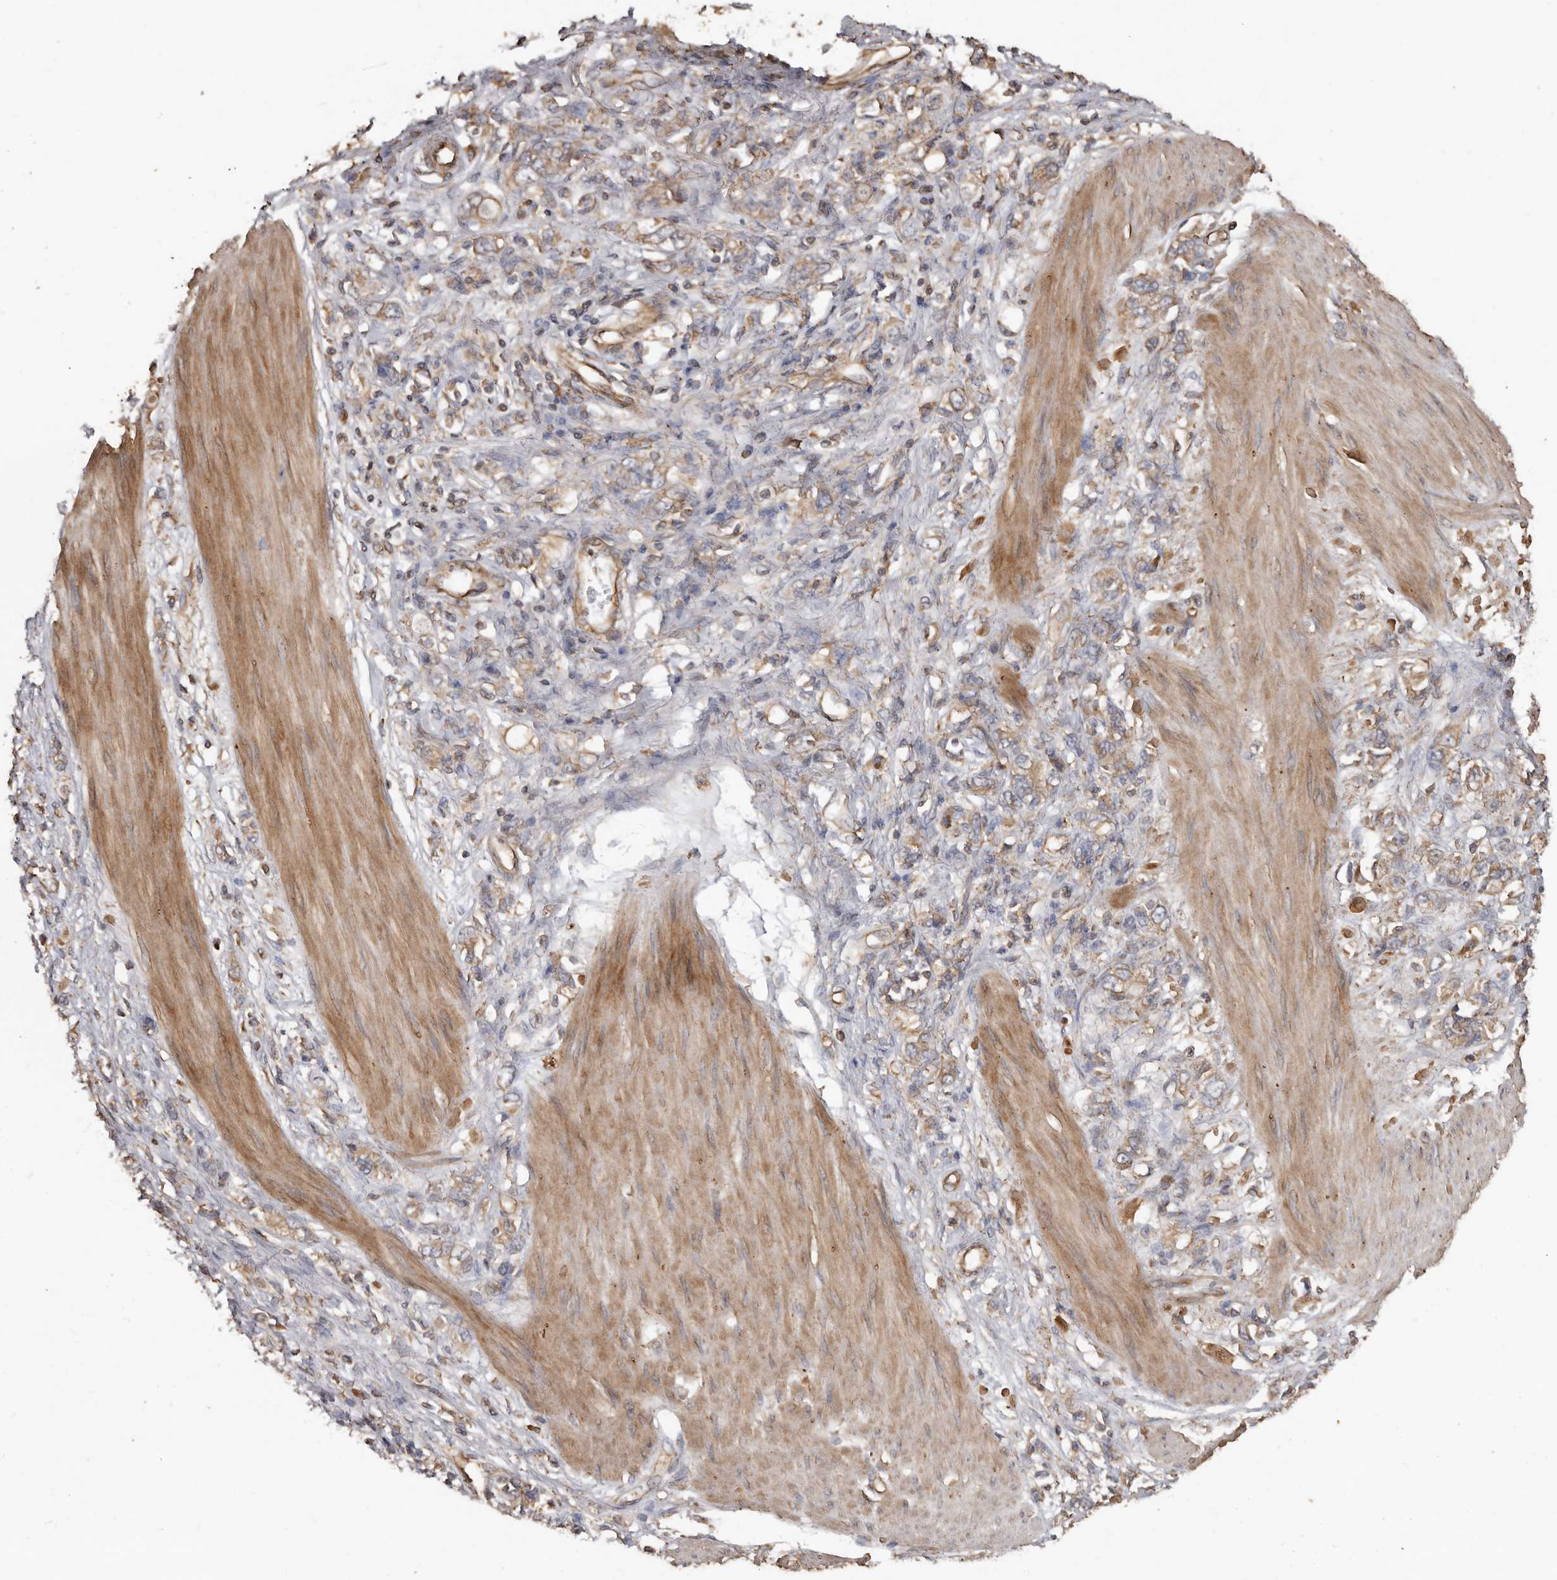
{"staining": {"intensity": "weak", "quantity": ">75%", "location": "cytoplasmic/membranous"}, "tissue": "stomach cancer", "cell_type": "Tumor cells", "image_type": "cancer", "snomed": [{"axis": "morphology", "description": "Adenocarcinoma, NOS"}, {"axis": "topography", "description": "Stomach"}], "caption": "Adenocarcinoma (stomach) was stained to show a protein in brown. There is low levels of weak cytoplasmic/membranous staining in approximately >75% of tumor cells. (DAB IHC with brightfield microscopy, high magnification).", "gene": "FLCN", "patient": {"sex": "female", "age": 76}}